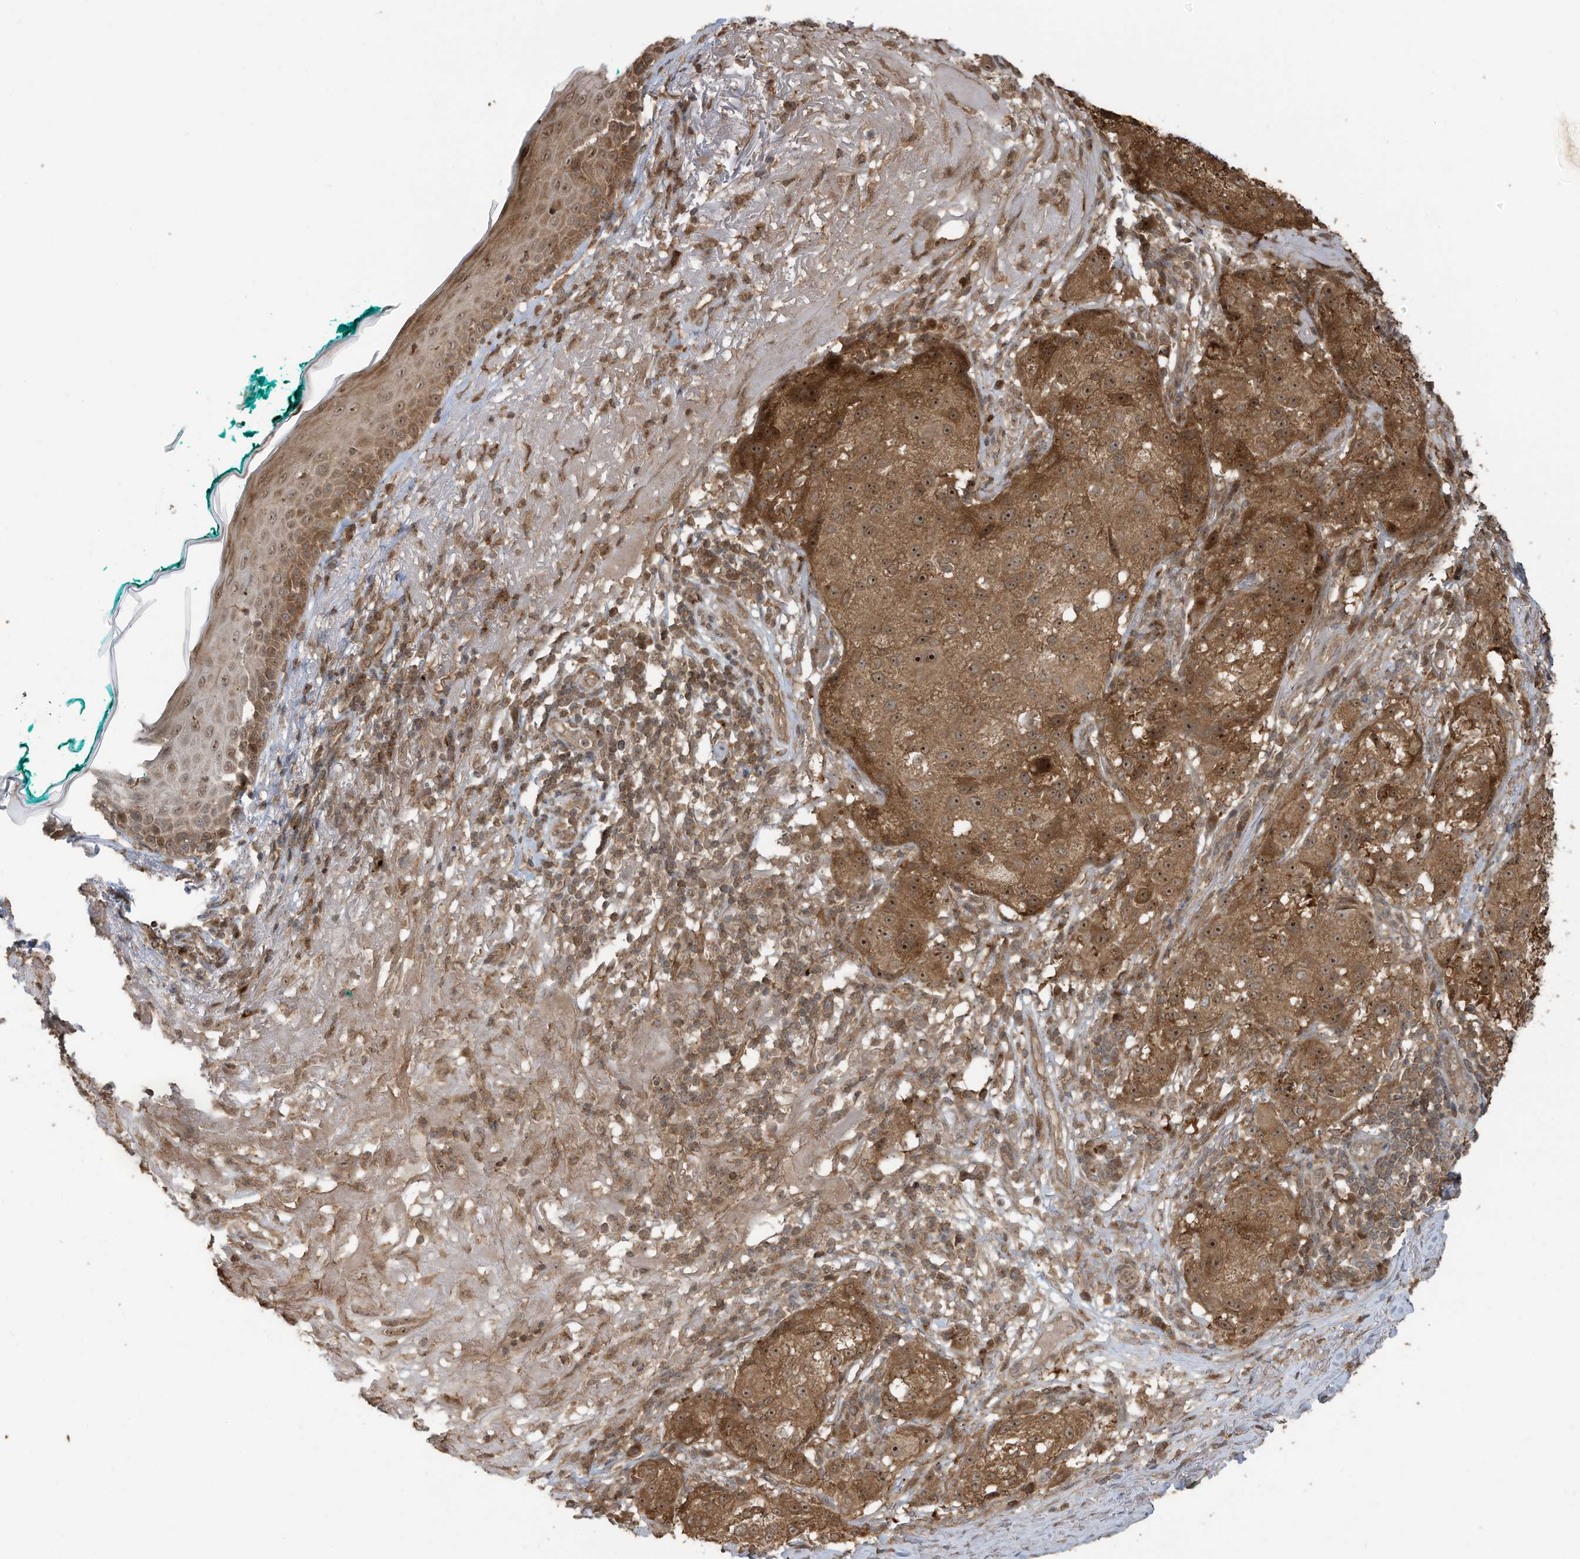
{"staining": {"intensity": "moderate", "quantity": ">75%", "location": "cytoplasmic/membranous,nuclear"}, "tissue": "melanoma", "cell_type": "Tumor cells", "image_type": "cancer", "snomed": [{"axis": "morphology", "description": "Necrosis, NOS"}, {"axis": "morphology", "description": "Malignant melanoma, NOS"}, {"axis": "topography", "description": "Skin"}], "caption": "About >75% of tumor cells in human malignant melanoma exhibit moderate cytoplasmic/membranous and nuclear protein positivity as visualized by brown immunohistochemical staining.", "gene": "CARF", "patient": {"sex": "female", "age": 87}}